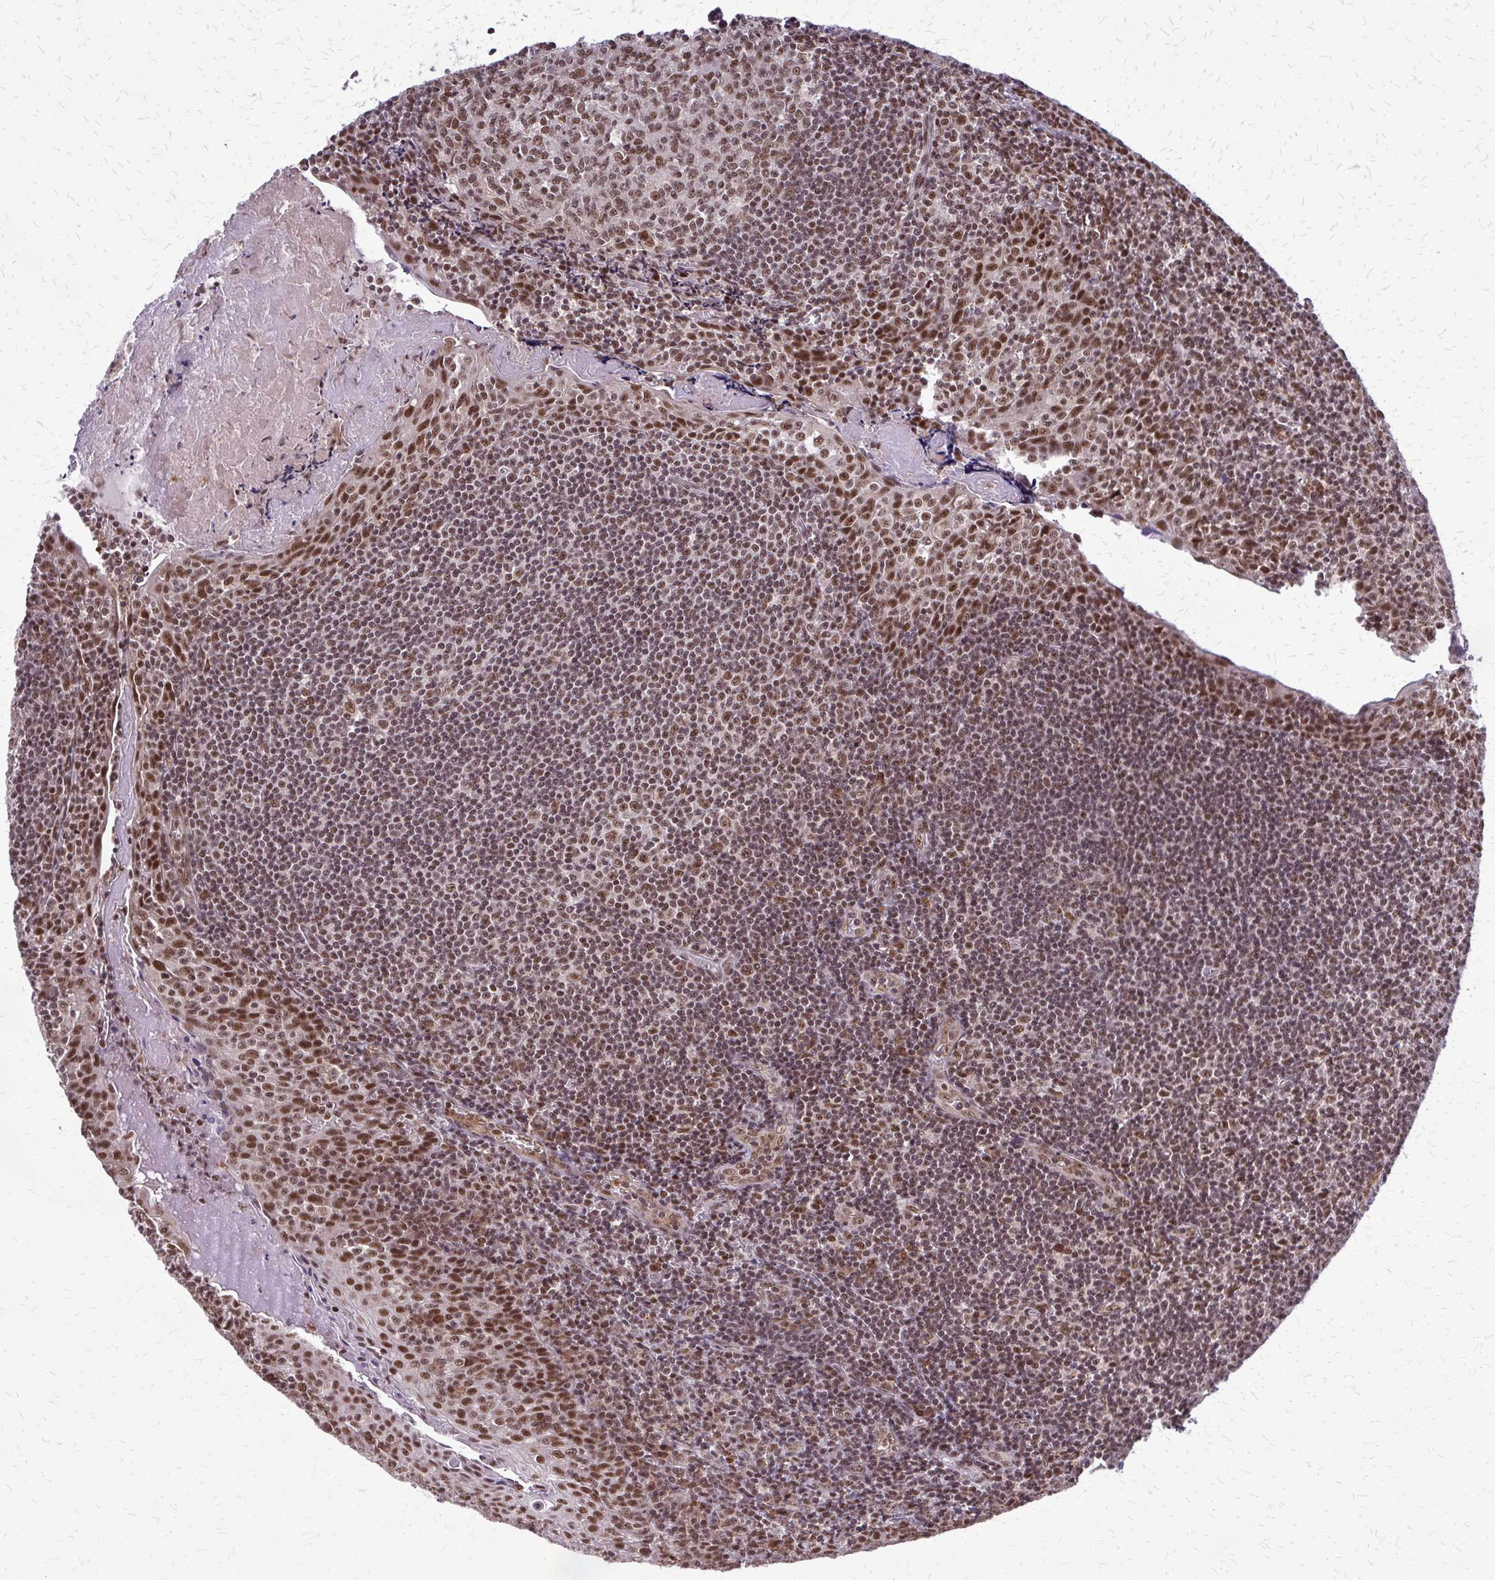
{"staining": {"intensity": "moderate", "quantity": ">75%", "location": "nuclear"}, "tissue": "tonsil", "cell_type": "Germinal center cells", "image_type": "normal", "snomed": [{"axis": "morphology", "description": "Normal tissue, NOS"}, {"axis": "morphology", "description": "Inflammation, NOS"}, {"axis": "topography", "description": "Tonsil"}], "caption": "Germinal center cells demonstrate moderate nuclear expression in approximately >75% of cells in benign tonsil. (DAB IHC with brightfield microscopy, high magnification).", "gene": "HDAC3", "patient": {"sex": "female", "age": 31}}